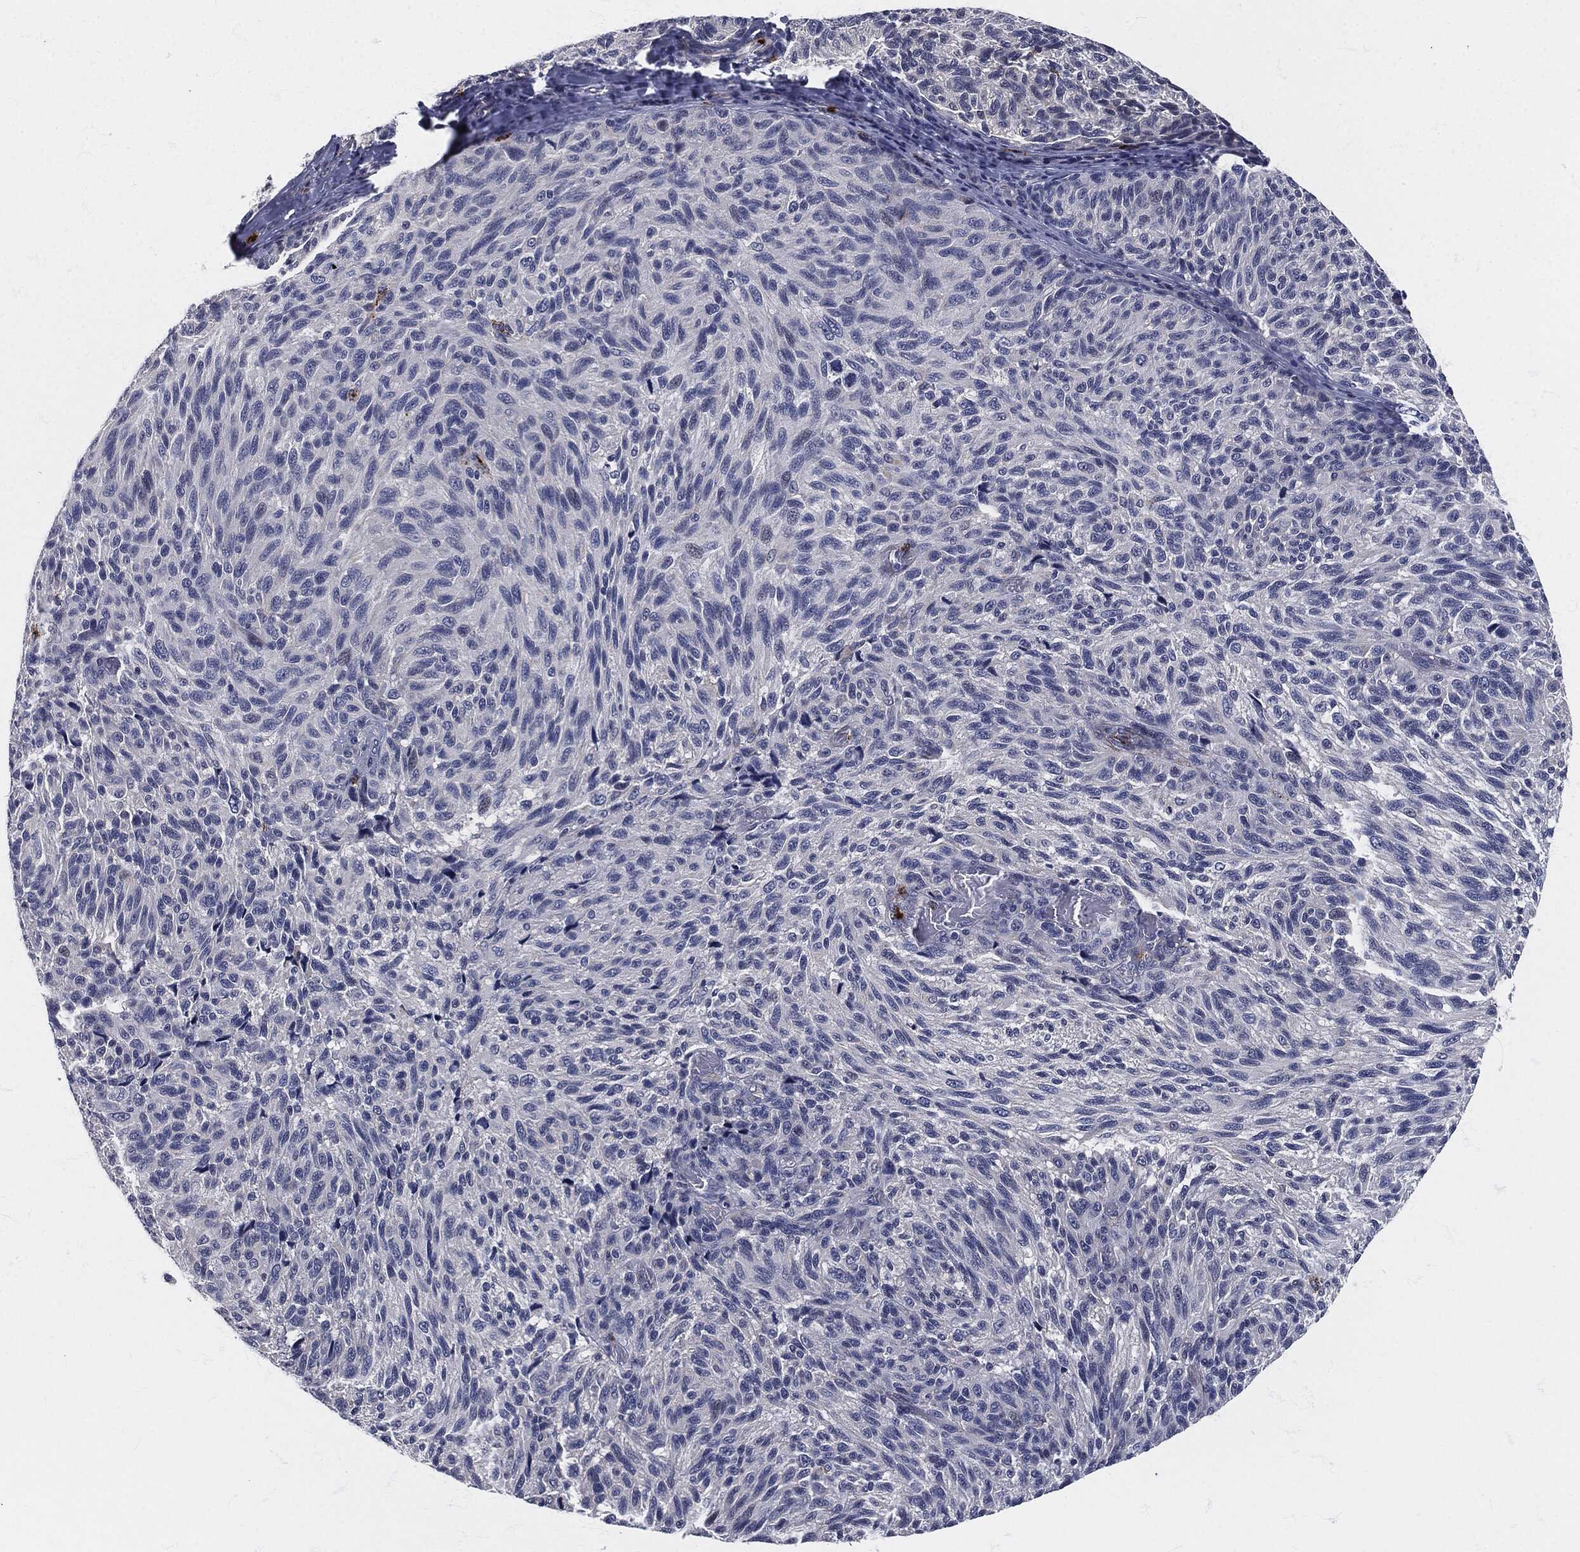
{"staining": {"intensity": "negative", "quantity": "none", "location": "none"}, "tissue": "melanoma", "cell_type": "Tumor cells", "image_type": "cancer", "snomed": [{"axis": "morphology", "description": "Malignant melanoma, NOS"}, {"axis": "topography", "description": "Skin"}], "caption": "Immunohistochemical staining of human melanoma exhibits no significant staining in tumor cells.", "gene": "MPO", "patient": {"sex": "female", "age": 73}}